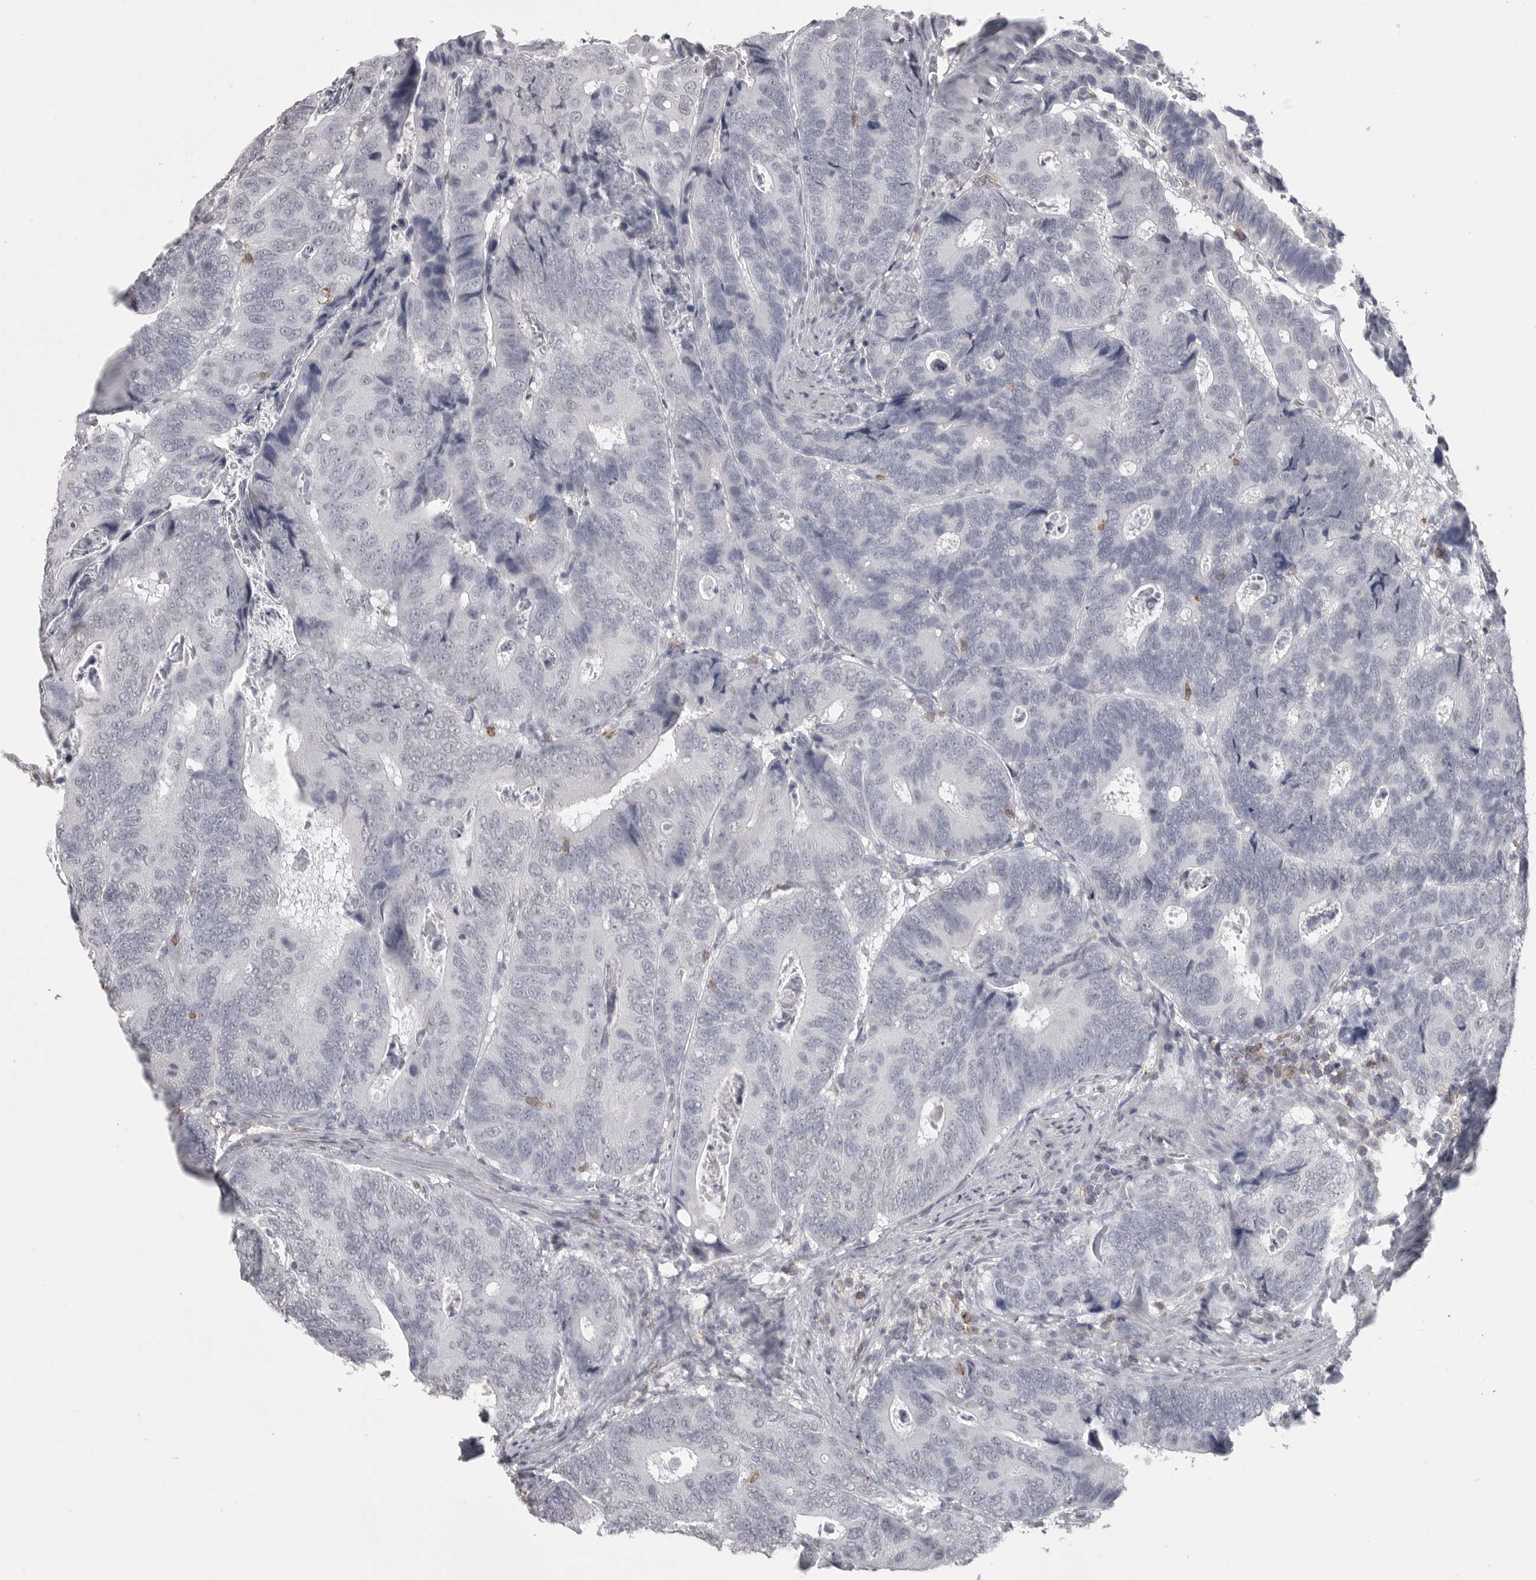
{"staining": {"intensity": "negative", "quantity": "none", "location": "none"}, "tissue": "colorectal cancer", "cell_type": "Tumor cells", "image_type": "cancer", "snomed": [{"axis": "morphology", "description": "Inflammation, NOS"}, {"axis": "morphology", "description": "Adenocarcinoma, NOS"}, {"axis": "topography", "description": "Colon"}], "caption": "Adenocarcinoma (colorectal) was stained to show a protein in brown. There is no significant staining in tumor cells.", "gene": "ITGAL", "patient": {"sex": "male", "age": 72}}